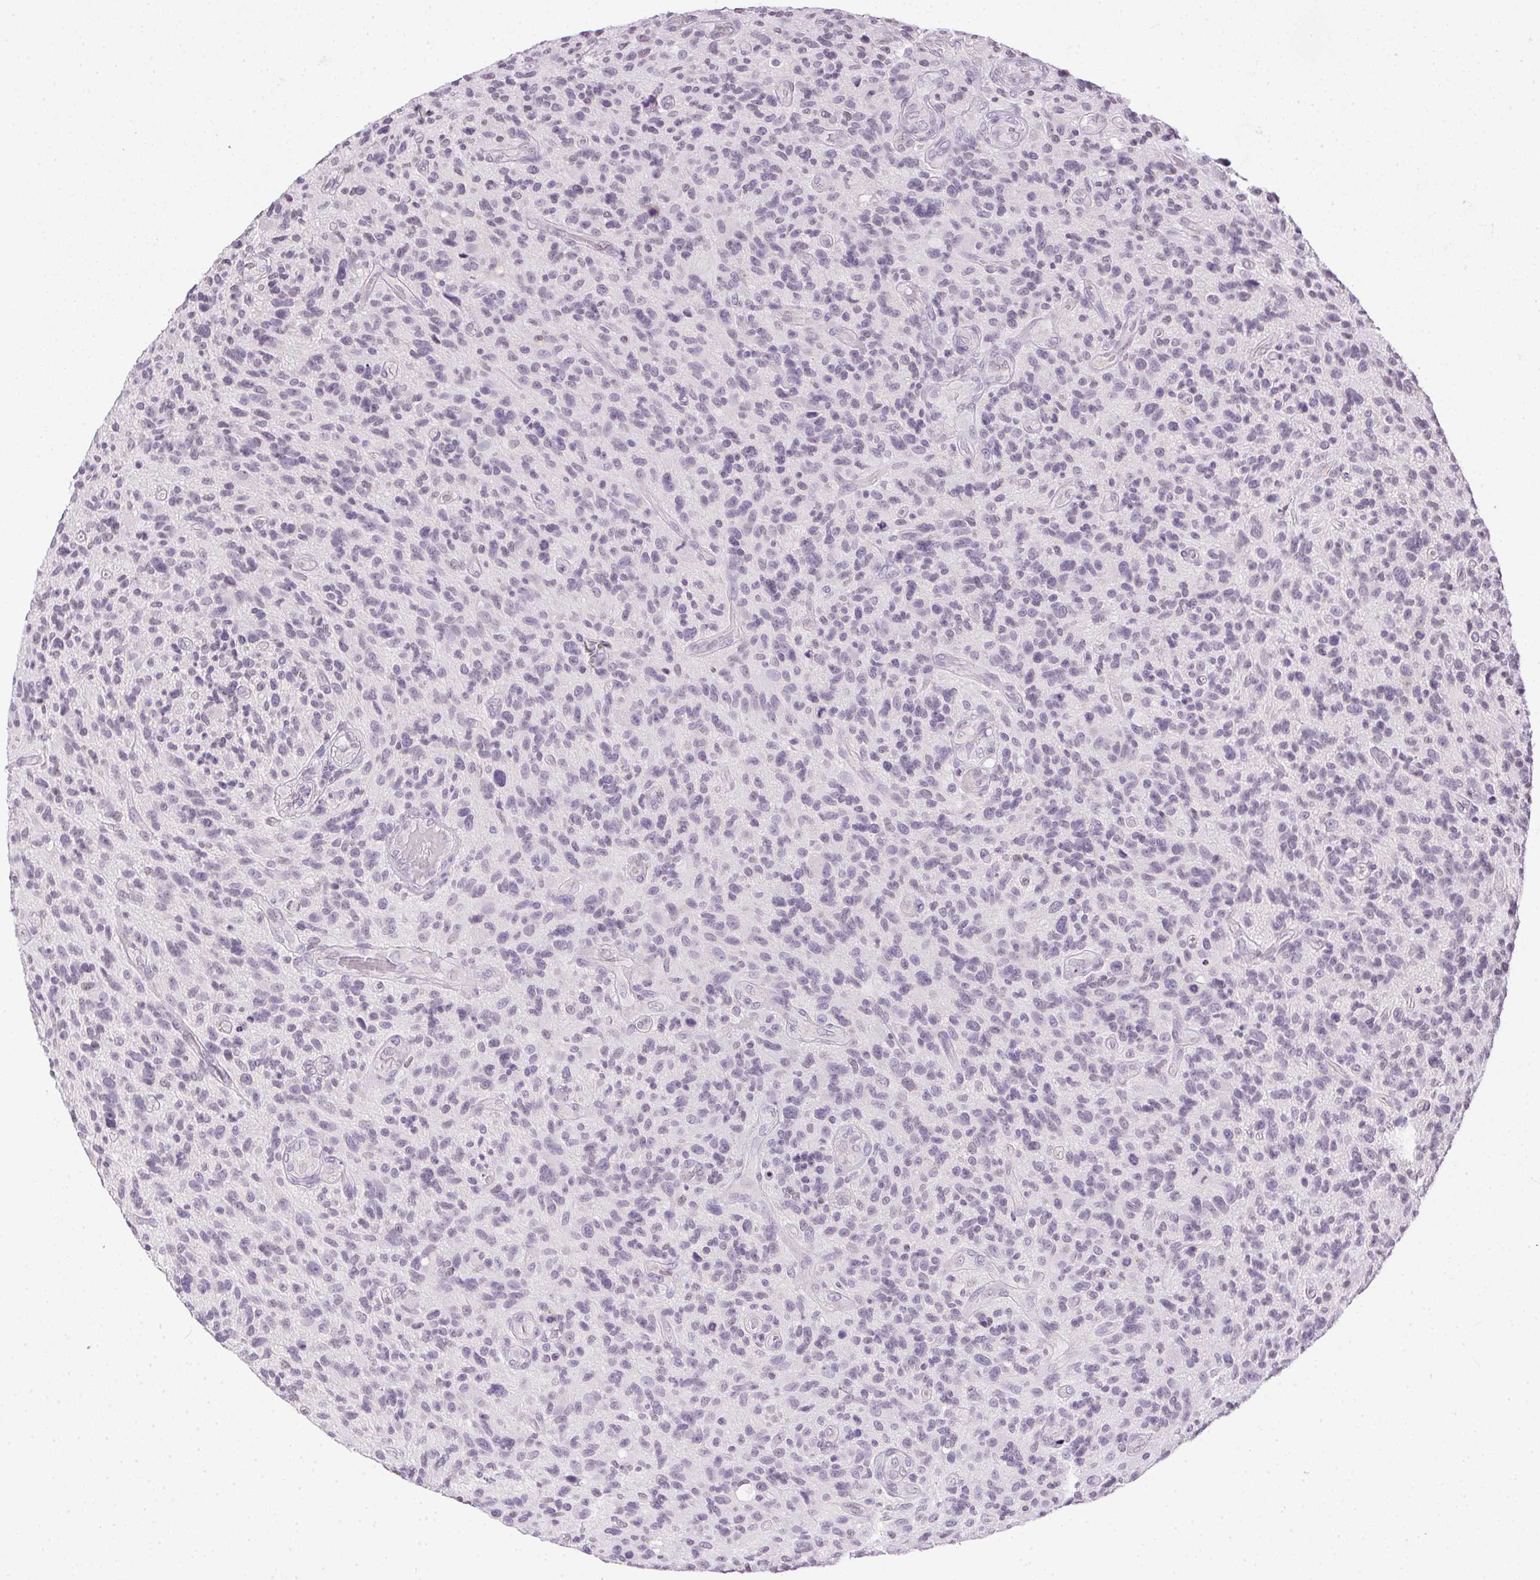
{"staining": {"intensity": "negative", "quantity": "none", "location": "none"}, "tissue": "glioma", "cell_type": "Tumor cells", "image_type": "cancer", "snomed": [{"axis": "morphology", "description": "Glioma, malignant, High grade"}, {"axis": "topography", "description": "Brain"}], "caption": "Glioma was stained to show a protein in brown. There is no significant positivity in tumor cells.", "gene": "PRL", "patient": {"sex": "male", "age": 47}}